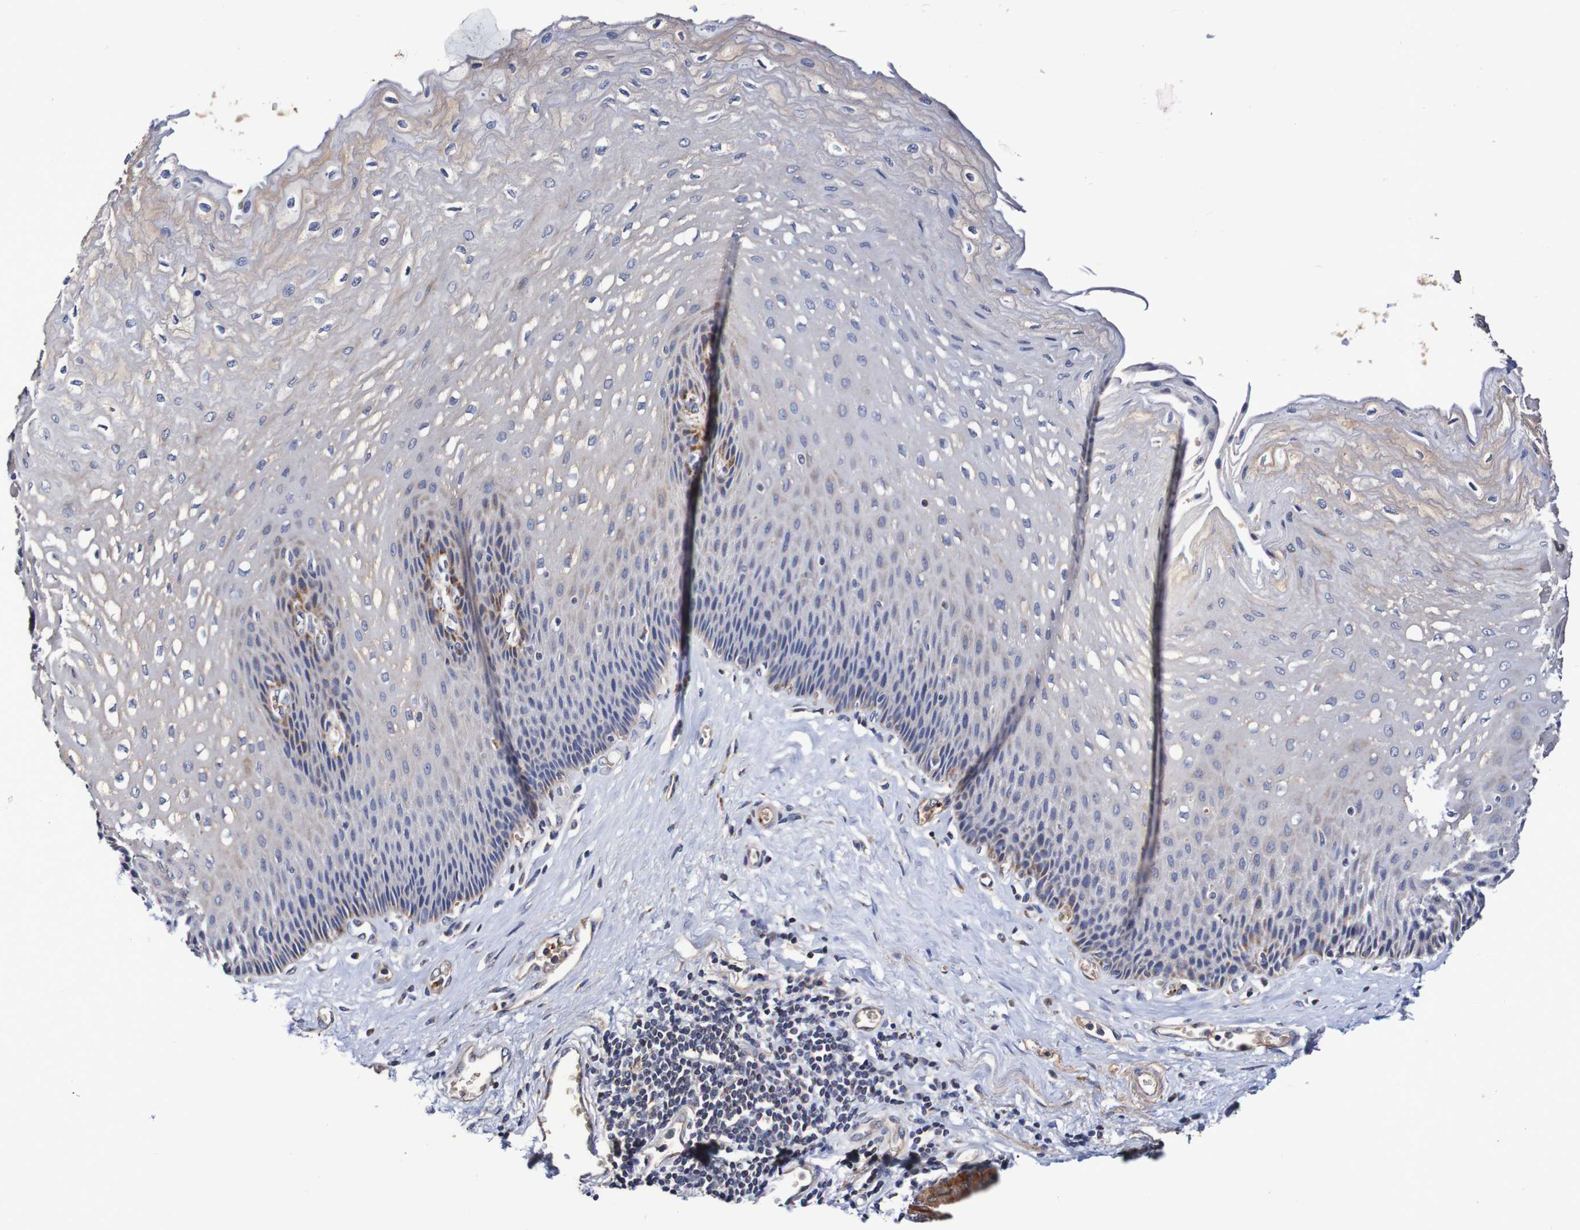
{"staining": {"intensity": "moderate", "quantity": "<25%", "location": "cytoplasmic/membranous"}, "tissue": "esophagus", "cell_type": "Squamous epithelial cells", "image_type": "normal", "snomed": [{"axis": "morphology", "description": "Normal tissue, NOS"}, {"axis": "topography", "description": "Esophagus"}], "caption": "The immunohistochemical stain highlights moderate cytoplasmic/membranous positivity in squamous epithelial cells of unremarkable esophagus. The staining was performed using DAB (3,3'-diaminobenzidine) to visualize the protein expression in brown, while the nuclei were stained in blue with hematoxylin (Magnification: 20x).", "gene": "WNT4", "patient": {"sex": "female", "age": 72}}